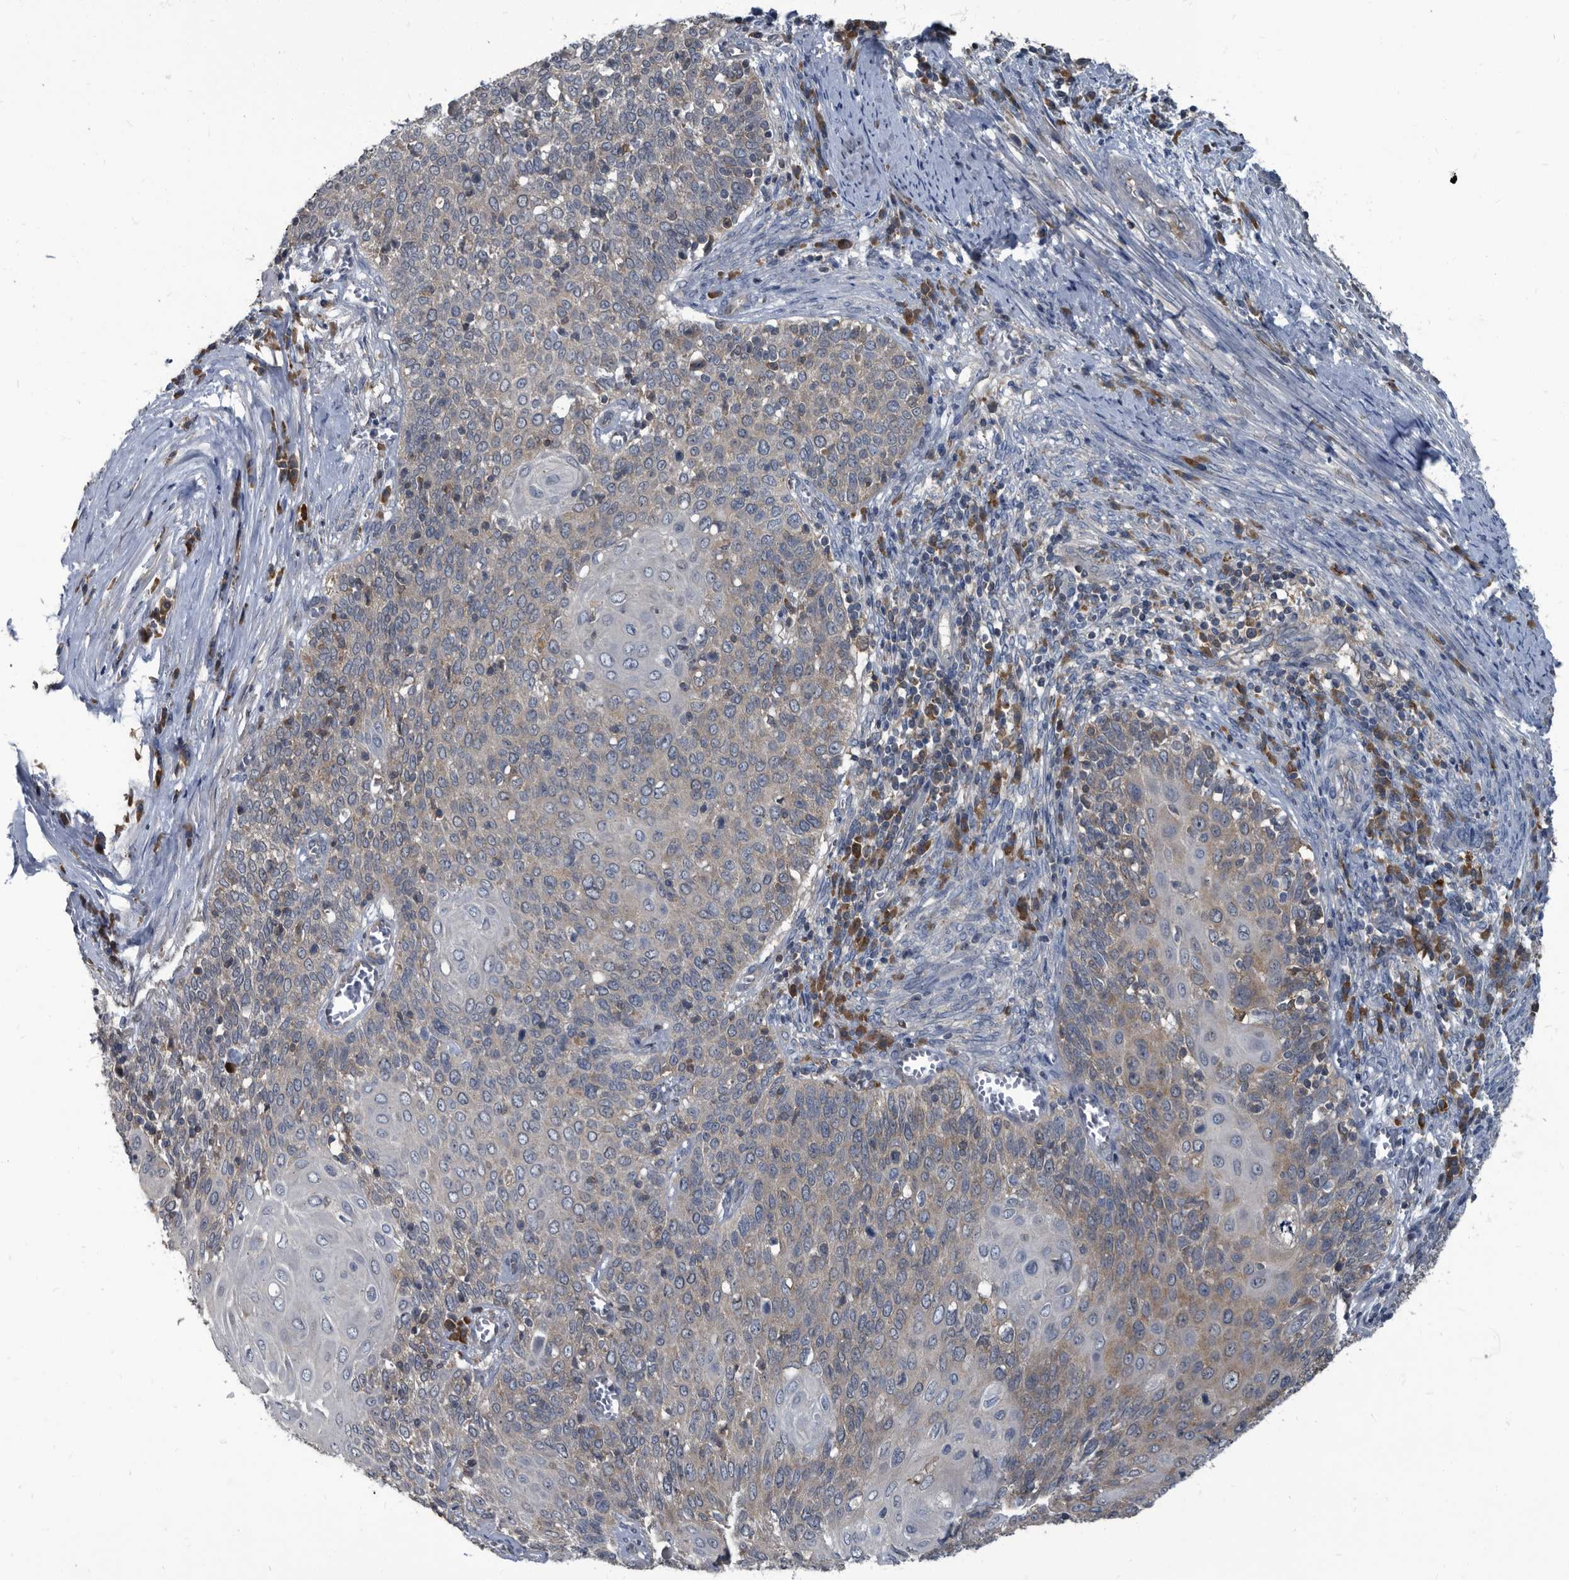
{"staining": {"intensity": "weak", "quantity": "<25%", "location": "cytoplasmic/membranous"}, "tissue": "cervical cancer", "cell_type": "Tumor cells", "image_type": "cancer", "snomed": [{"axis": "morphology", "description": "Squamous cell carcinoma, NOS"}, {"axis": "topography", "description": "Cervix"}], "caption": "The photomicrograph reveals no staining of tumor cells in cervical cancer (squamous cell carcinoma). (Stains: DAB immunohistochemistry with hematoxylin counter stain, Microscopy: brightfield microscopy at high magnification).", "gene": "CDV3", "patient": {"sex": "female", "age": 39}}